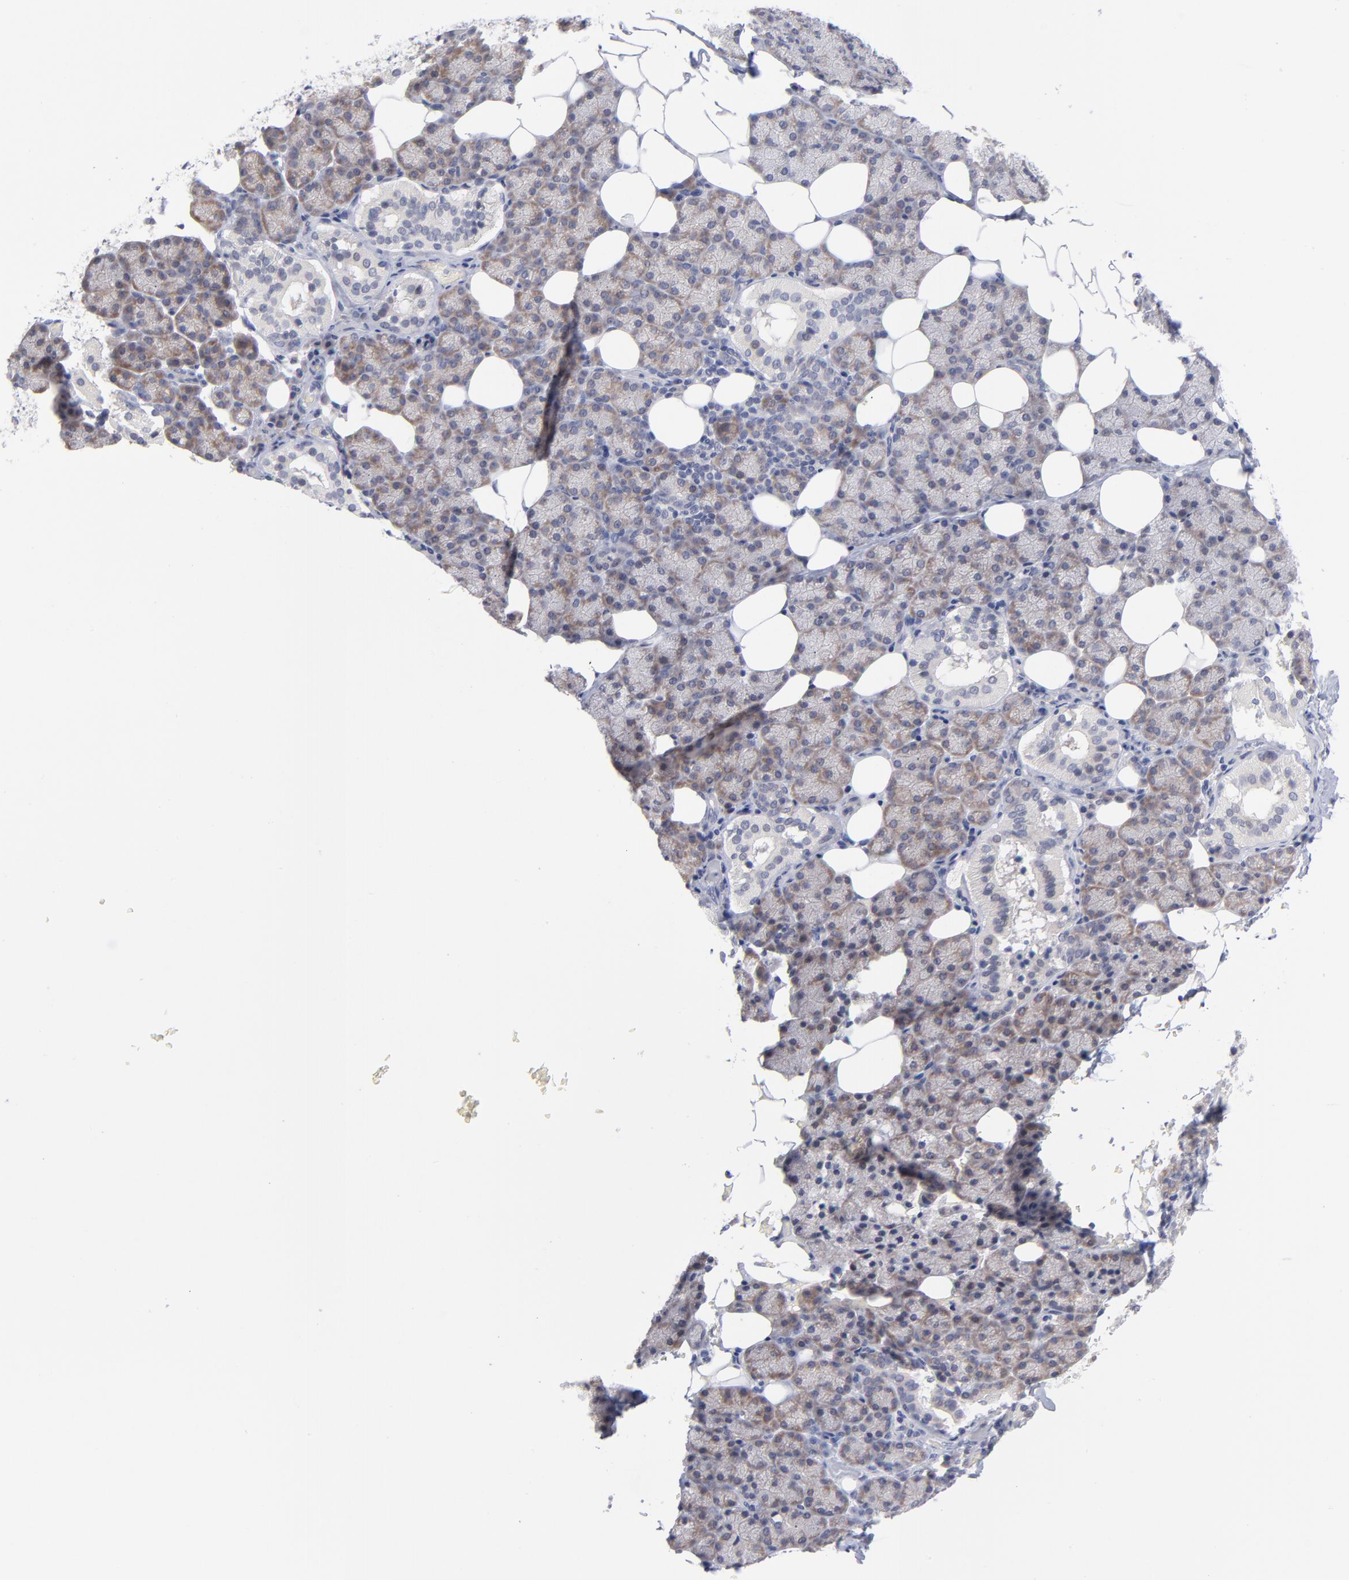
{"staining": {"intensity": "weak", "quantity": "25%-75%", "location": "cytoplasmic/membranous"}, "tissue": "salivary gland", "cell_type": "Glandular cells", "image_type": "normal", "snomed": [{"axis": "morphology", "description": "Normal tissue, NOS"}, {"axis": "topography", "description": "Lymph node"}, {"axis": "topography", "description": "Salivary gland"}], "caption": "Unremarkable salivary gland shows weak cytoplasmic/membranous staining in approximately 25%-75% of glandular cells.", "gene": "RPS24", "patient": {"sex": "male", "age": 8}}